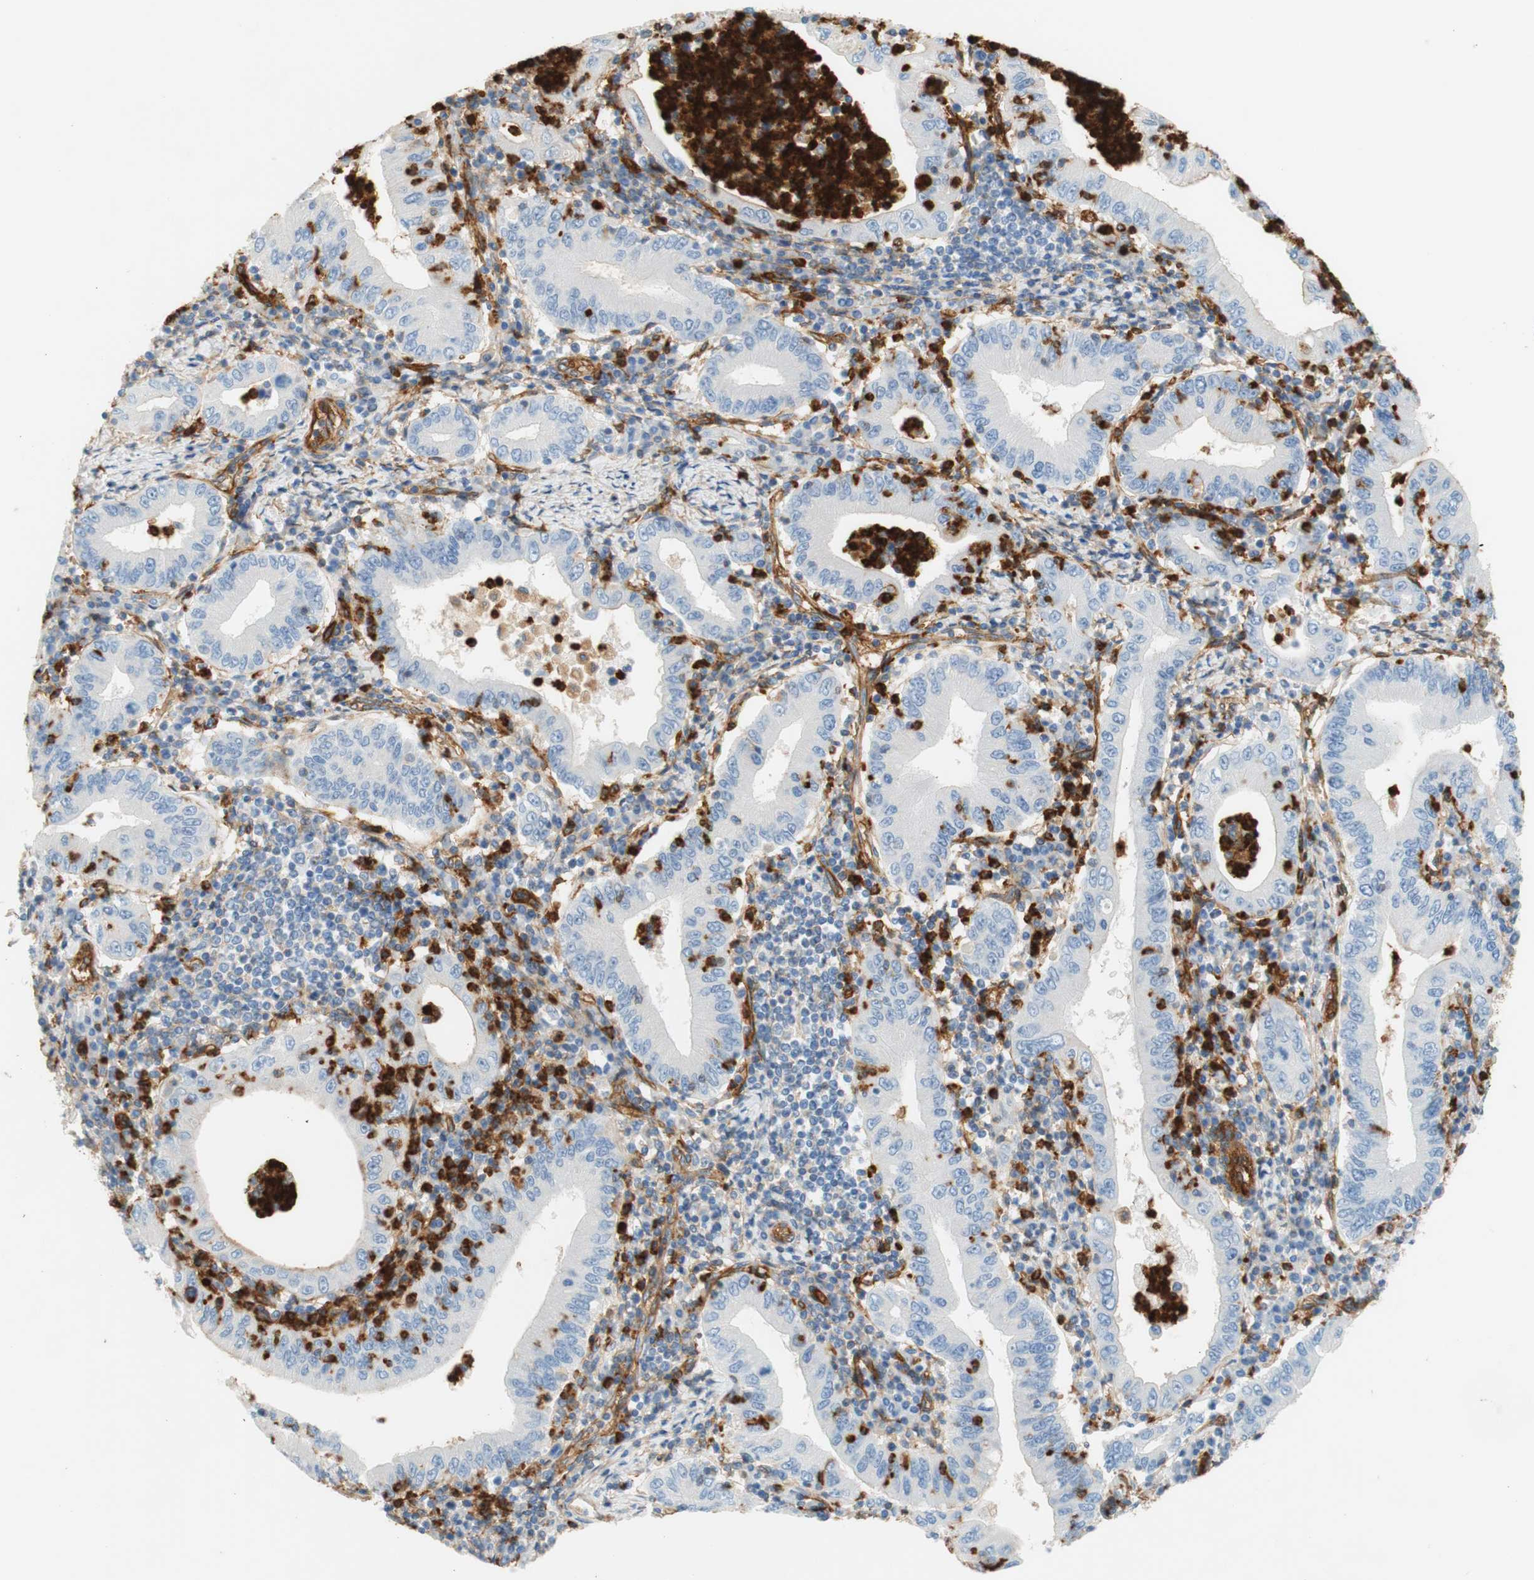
{"staining": {"intensity": "negative", "quantity": "none", "location": "none"}, "tissue": "stomach cancer", "cell_type": "Tumor cells", "image_type": "cancer", "snomed": [{"axis": "morphology", "description": "Normal tissue, NOS"}, {"axis": "morphology", "description": "Adenocarcinoma, NOS"}, {"axis": "topography", "description": "Esophagus"}, {"axis": "topography", "description": "Stomach, upper"}, {"axis": "topography", "description": "Peripheral nerve tissue"}], "caption": "This histopathology image is of stomach adenocarcinoma stained with IHC to label a protein in brown with the nuclei are counter-stained blue. There is no staining in tumor cells.", "gene": "STOM", "patient": {"sex": "male", "age": 62}}